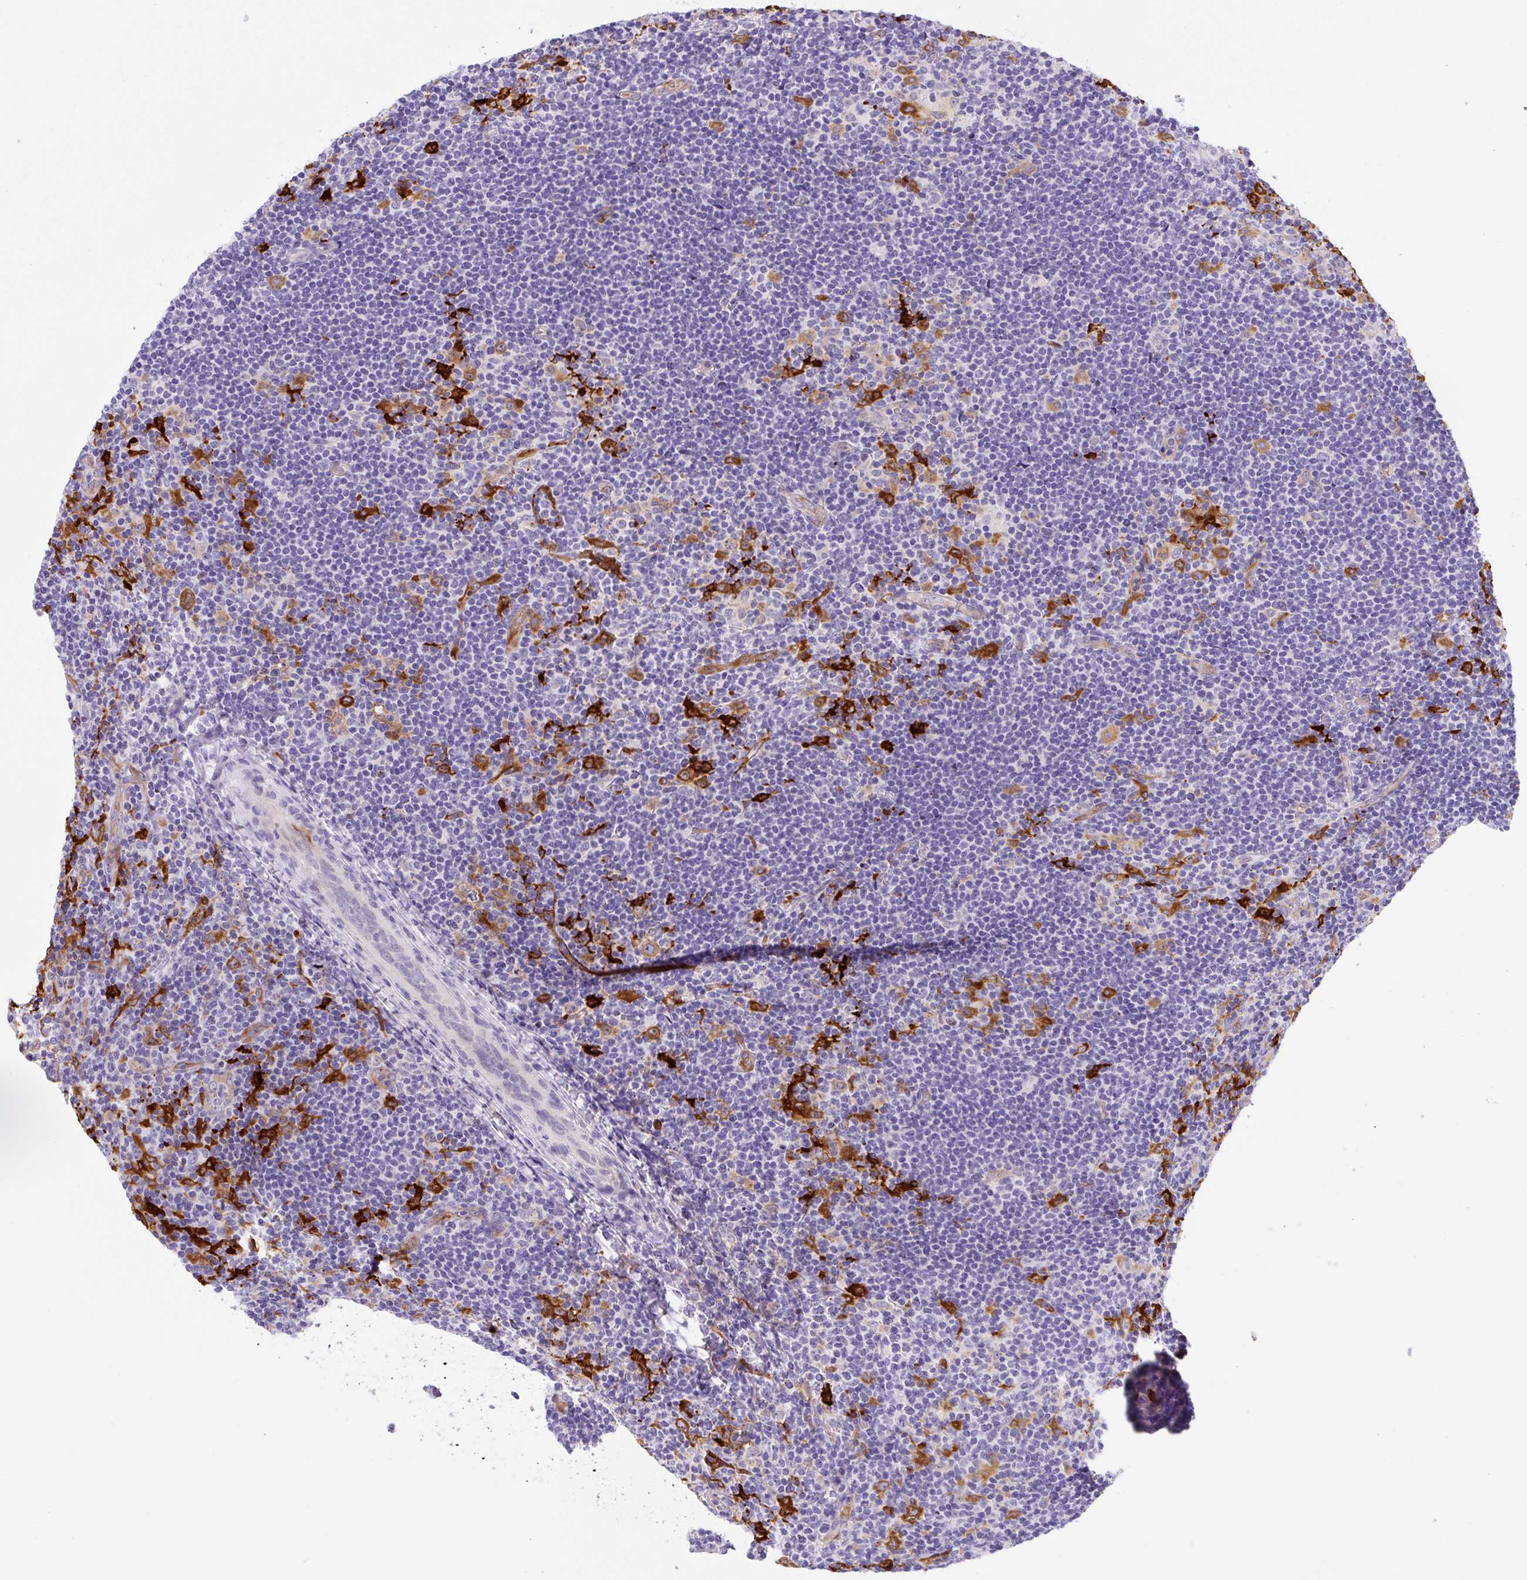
{"staining": {"intensity": "moderate", "quantity": ">75%", "location": "cytoplasmic/membranous"}, "tissue": "lymphoma", "cell_type": "Tumor cells", "image_type": "cancer", "snomed": [{"axis": "morphology", "description": "Hodgkin's disease, NOS"}, {"axis": "topography", "description": "Lymph node"}], "caption": "Immunohistochemical staining of human lymphoma reveals medium levels of moderate cytoplasmic/membranous staining in about >75% of tumor cells.", "gene": "ASB4", "patient": {"sex": "female", "age": 57}}